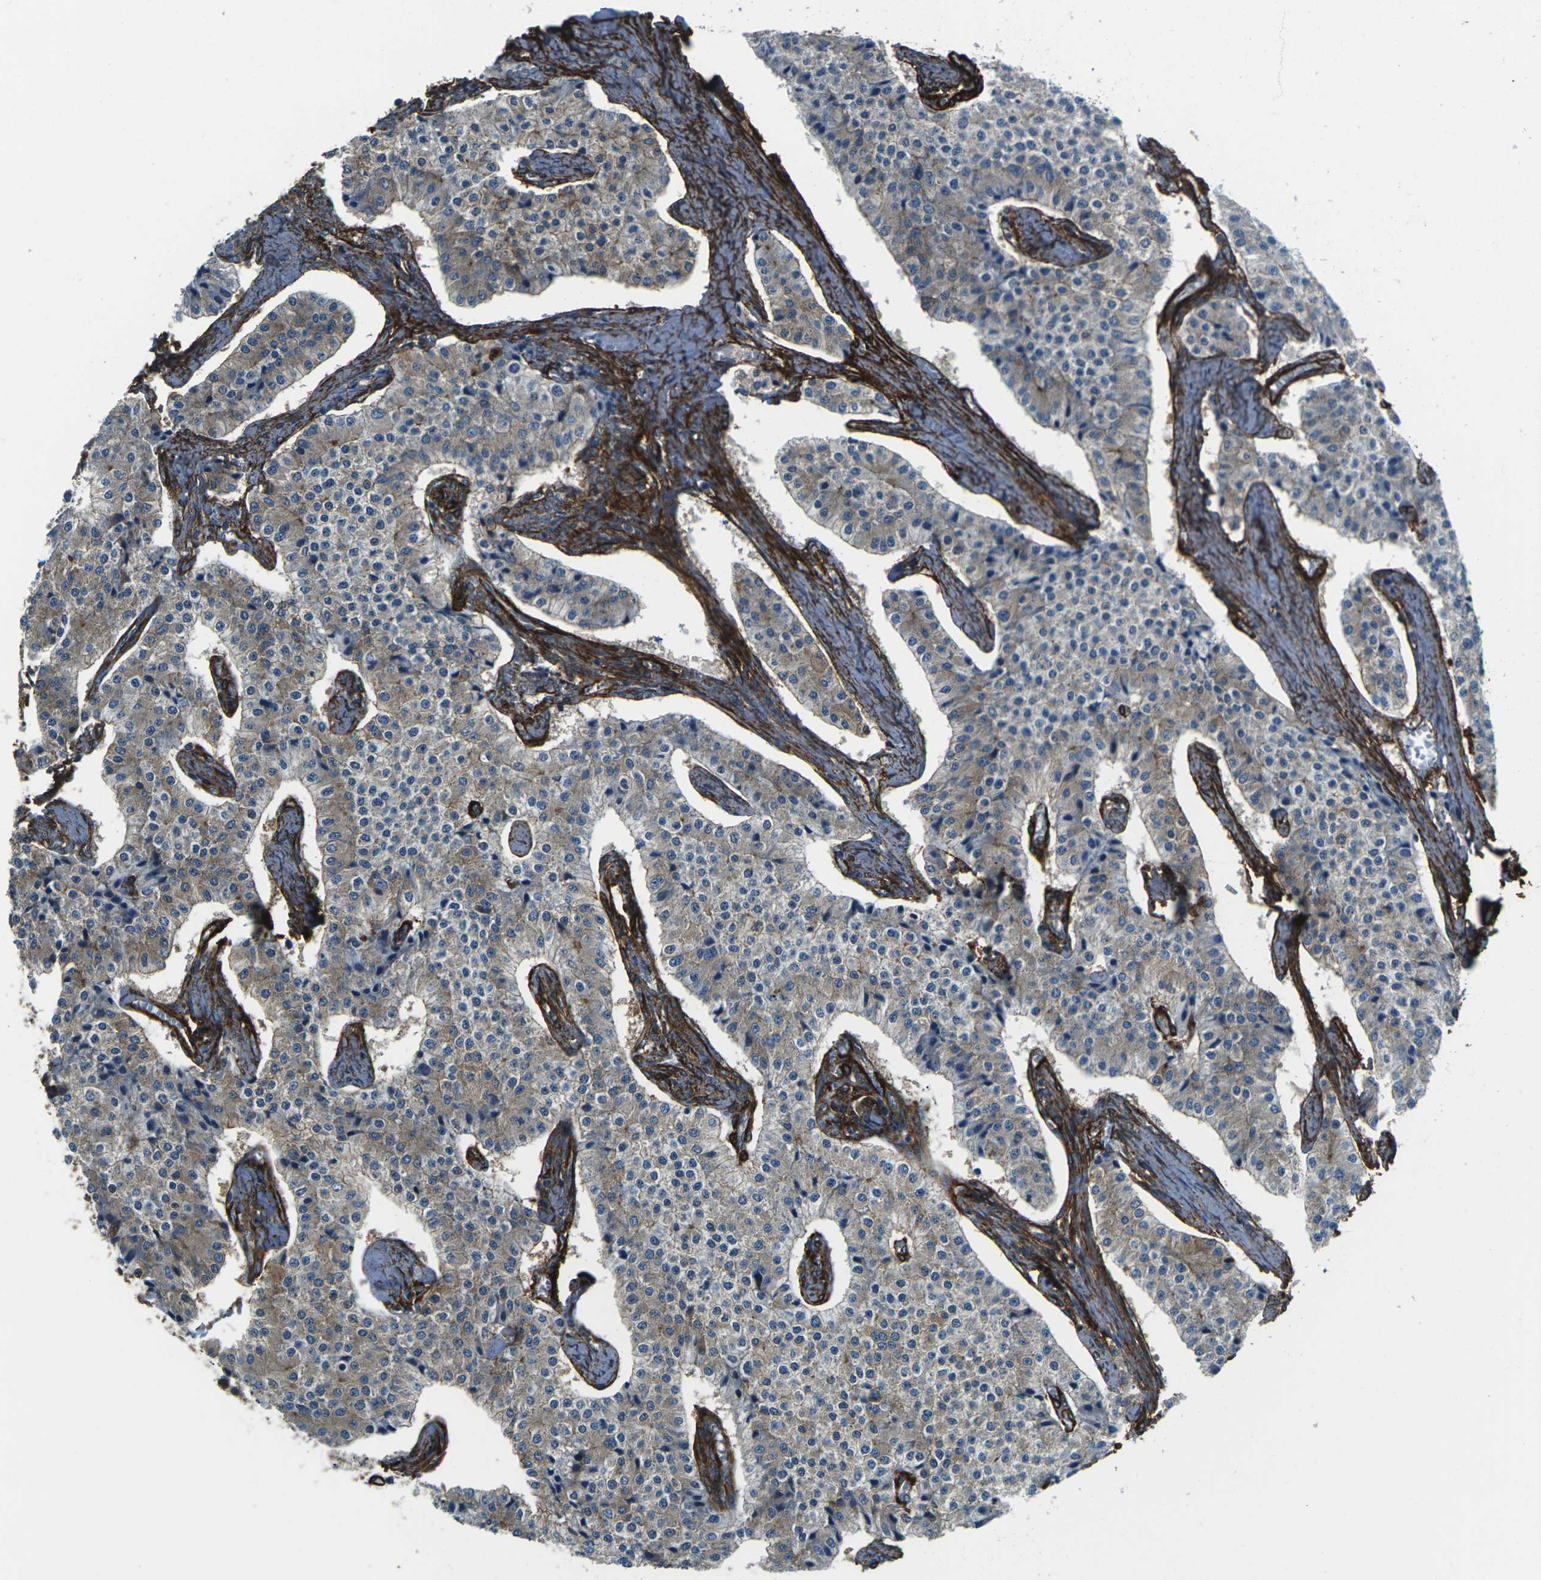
{"staining": {"intensity": "weak", "quantity": "<25%", "location": "cytoplasmic/membranous"}, "tissue": "carcinoid", "cell_type": "Tumor cells", "image_type": "cancer", "snomed": [{"axis": "morphology", "description": "Carcinoid, malignant, NOS"}, {"axis": "topography", "description": "Colon"}], "caption": "Carcinoid was stained to show a protein in brown. There is no significant staining in tumor cells.", "gene": "GRAMD1C", "patient": {"sex": "female", "age": 52}}